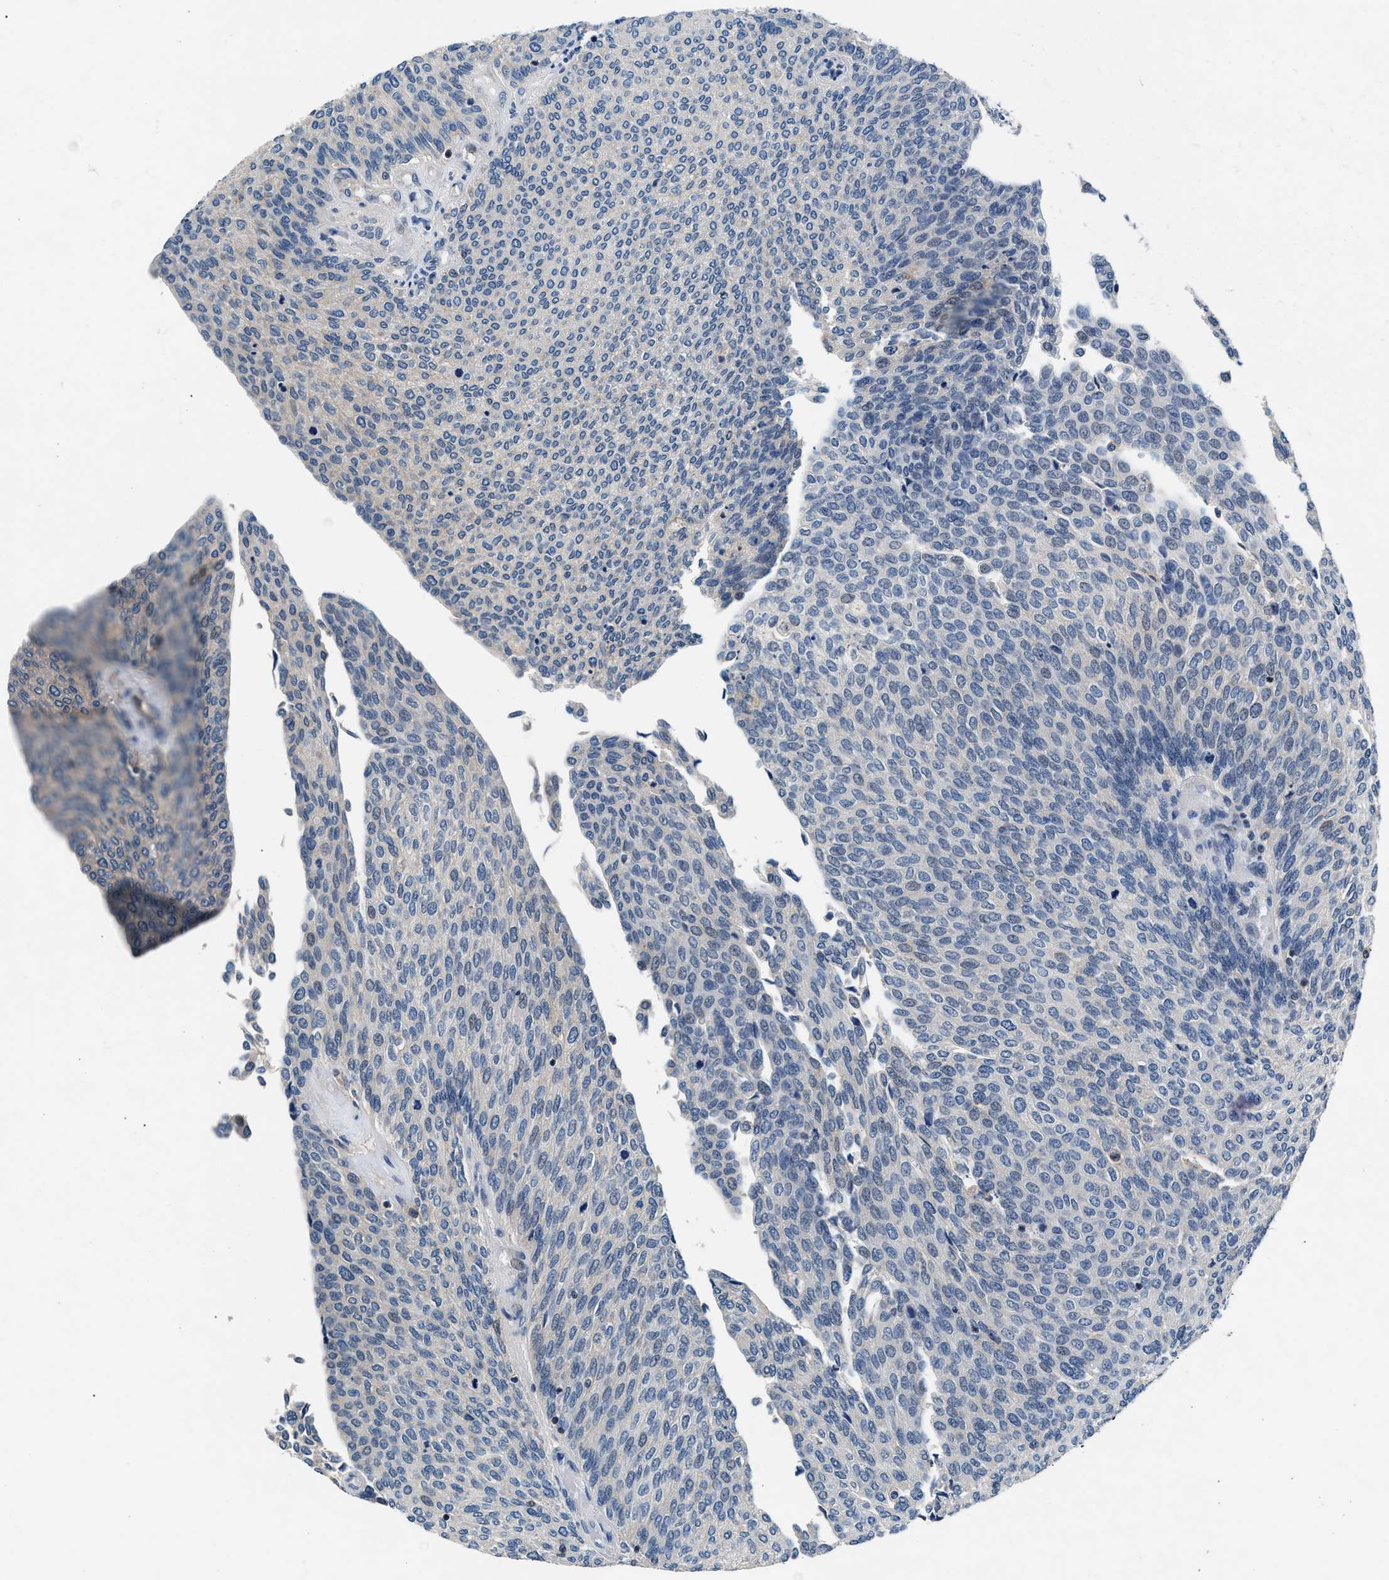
{"staining": {"intensity": "negative", "quantity": "none", "location": "none"}, "tissue": "urothelial cancer", "cell_type": "Tumor cells", "image_type": "cancer", "snomed": [{"axis": "morphology", "description": "Urothelial carcinoma, Low grade"}, {"axis": "topography", "description": "Urinary bladder"}], "caption": "This is a image of immunohistochemistry staining of low-grade urothelial carcinoma, which shows no expression in tumor cells.", "gene": "DENND6B", "patient": {"sex": "female", "age": 79}}